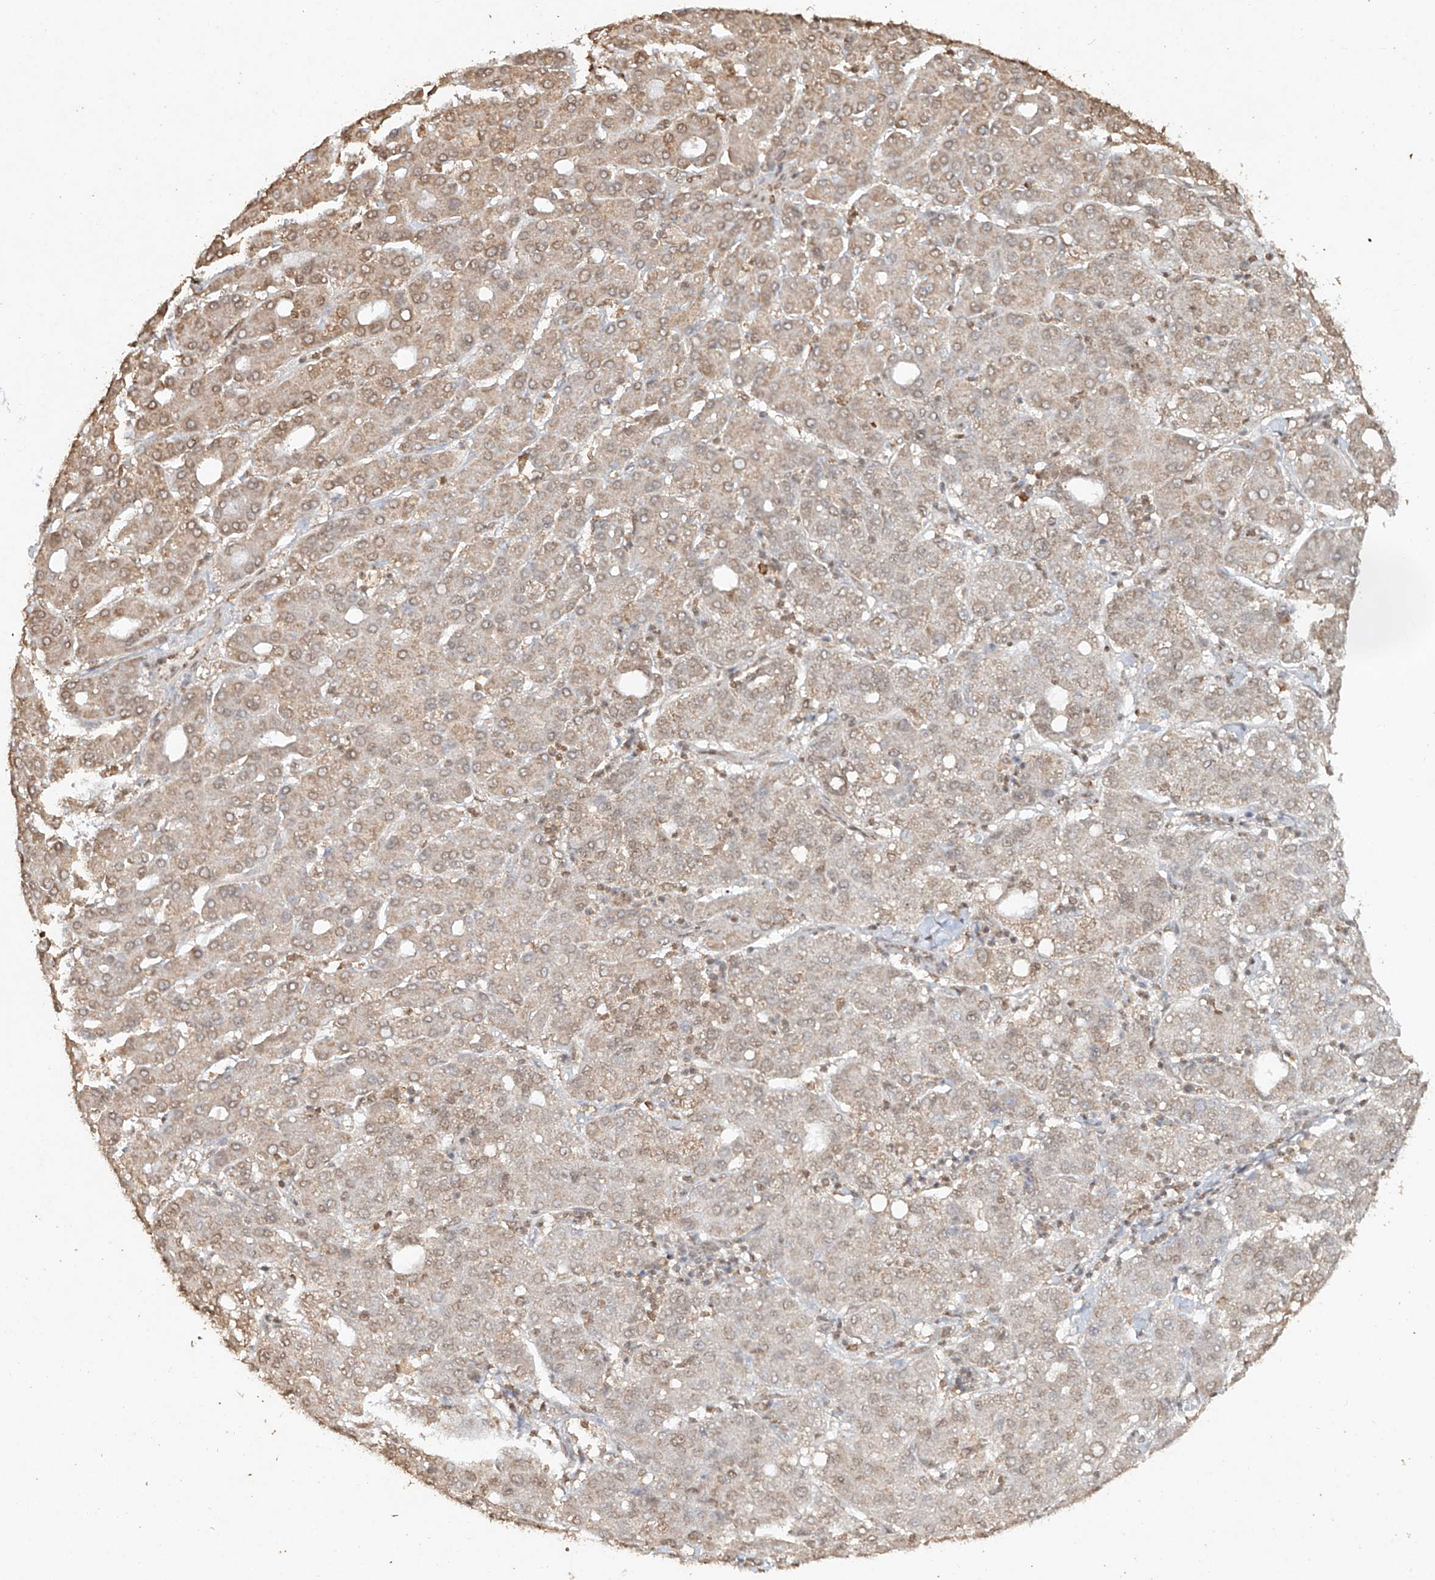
{"staining": {"intensity": "weak", "quantity": ">75%", "location": "cytoplasmic/membranous,nuclear"}, "tissue": "liver cancer", "cell_type": "Tumor cells", "image_type": "cancer", "snomed": [{"axis": "morphology", "description": "Carcinoma, Hepatocellular, NOS"}, {"axis": "topography", "description": "Liver"}], "caption": "A high-resolution histopathology image shows immunohistochemistry staining of hepatocellular carcinoma (liver), which displays weak cytoplasmic/membranous and nuclear staining in about >75% of tumor cells.", "gene": "TIGAR", "patient": {"sex": "male", "age": 65}}